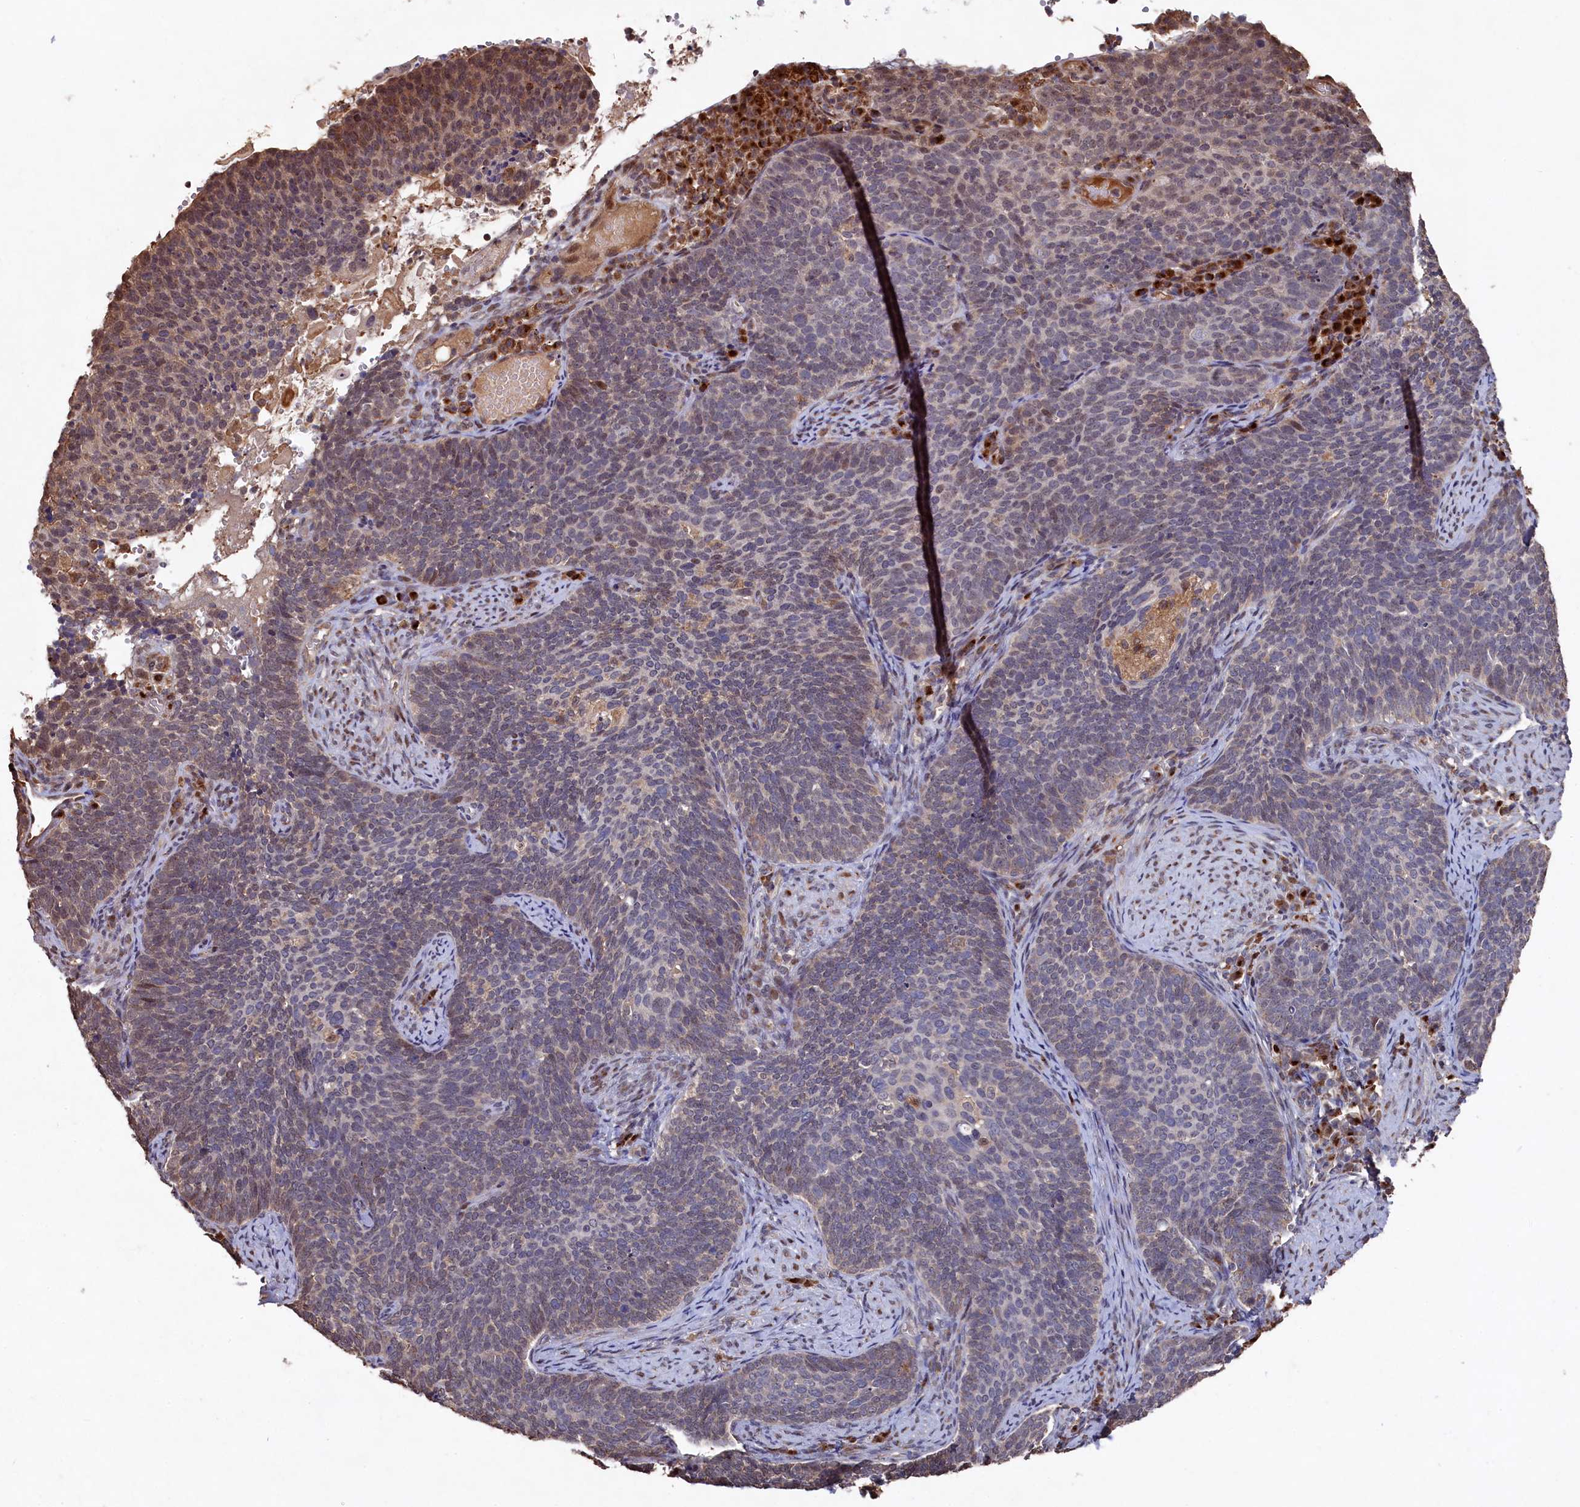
{"staining": {"intensity": "moderate", "quantity": "<25%", "location": "cytoplasmic/membranous"}, "tissue": "cervical cancer", "cell_type": "Tumor cells", "image_type": "cancer", "snomed": [{"axis": "morphology", "description": "Normal tissue, NOS"}, {"axis": "morphology", "description": "Squamous cell carcinoma, NOS"}, {"axis": "topography", "description": "Cervix"}], "caption": "Cervical squamous cell carcinoma stained with immunohistochemistry shows moderate cytoplasmic/membranous positivity in approximately <25% of tumor cells. Immunohistochemistry (ihc) stains the protein of interest in brown and the nuclei are stained blue.", "gene": "NAA60", "patient": {"sex": "female", "age": 39}}